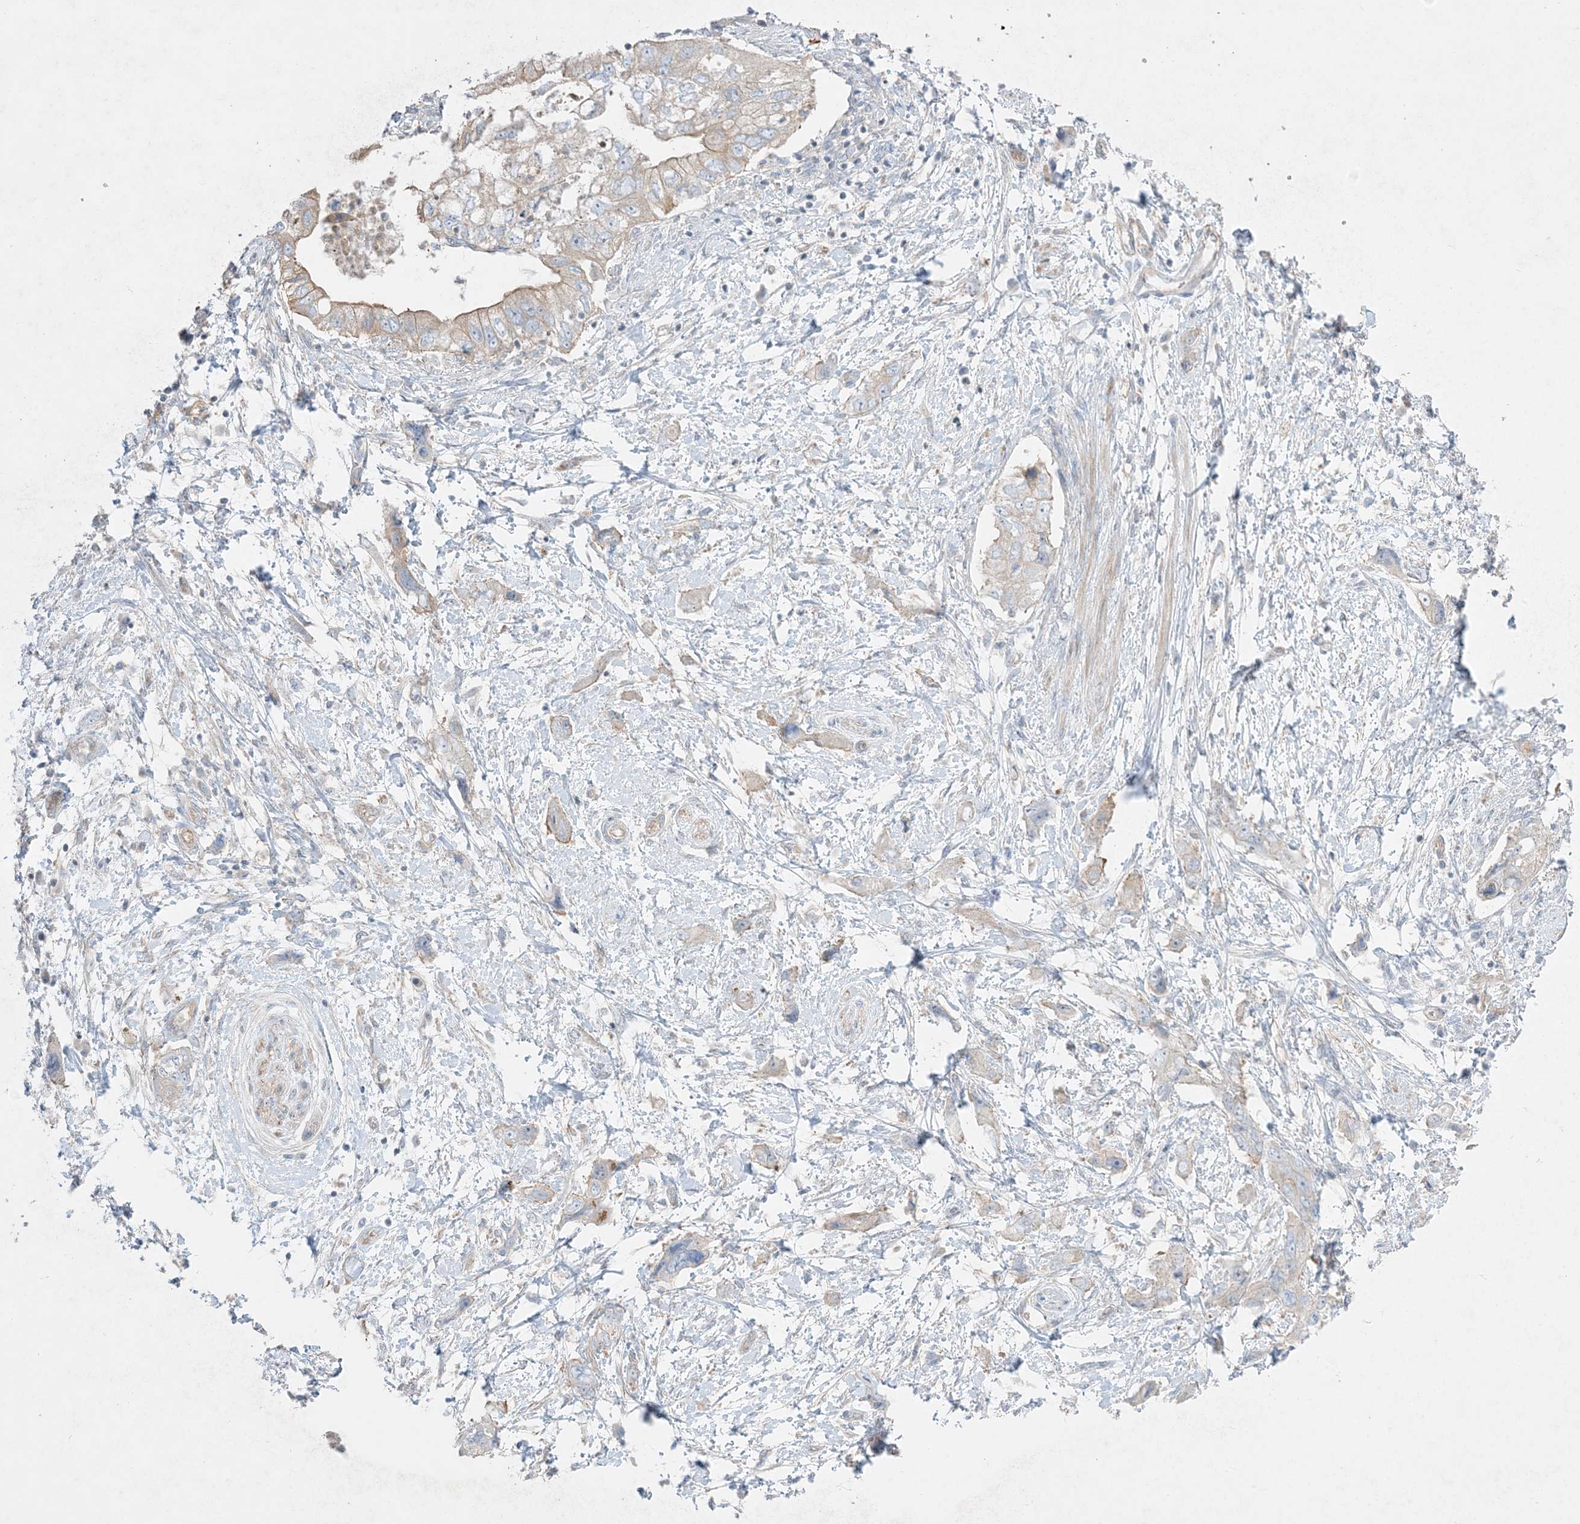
{"staining": {"intensity": "moderate", "quantity": "<25%", "location": "cytoplasmic/membranous"}, "tissue": "pancreatic cancer", "cell_type": "Tumor cells", "image_type": "cancer", "snomed": [{"axis": "morphology", "description": "Adenocarcinoma, NOS"}, {"axis": "topography", "description": "Pancreas"}], "caption": "Immunohistochemical staining of human adenocarcinoma (pancreatic) reveals moderate cytoplasmic/membranous protein positivity in about <25% of tumor cells.", "gene": "ARHGEF9", "patient": {"sex": "female", "age": 73}}